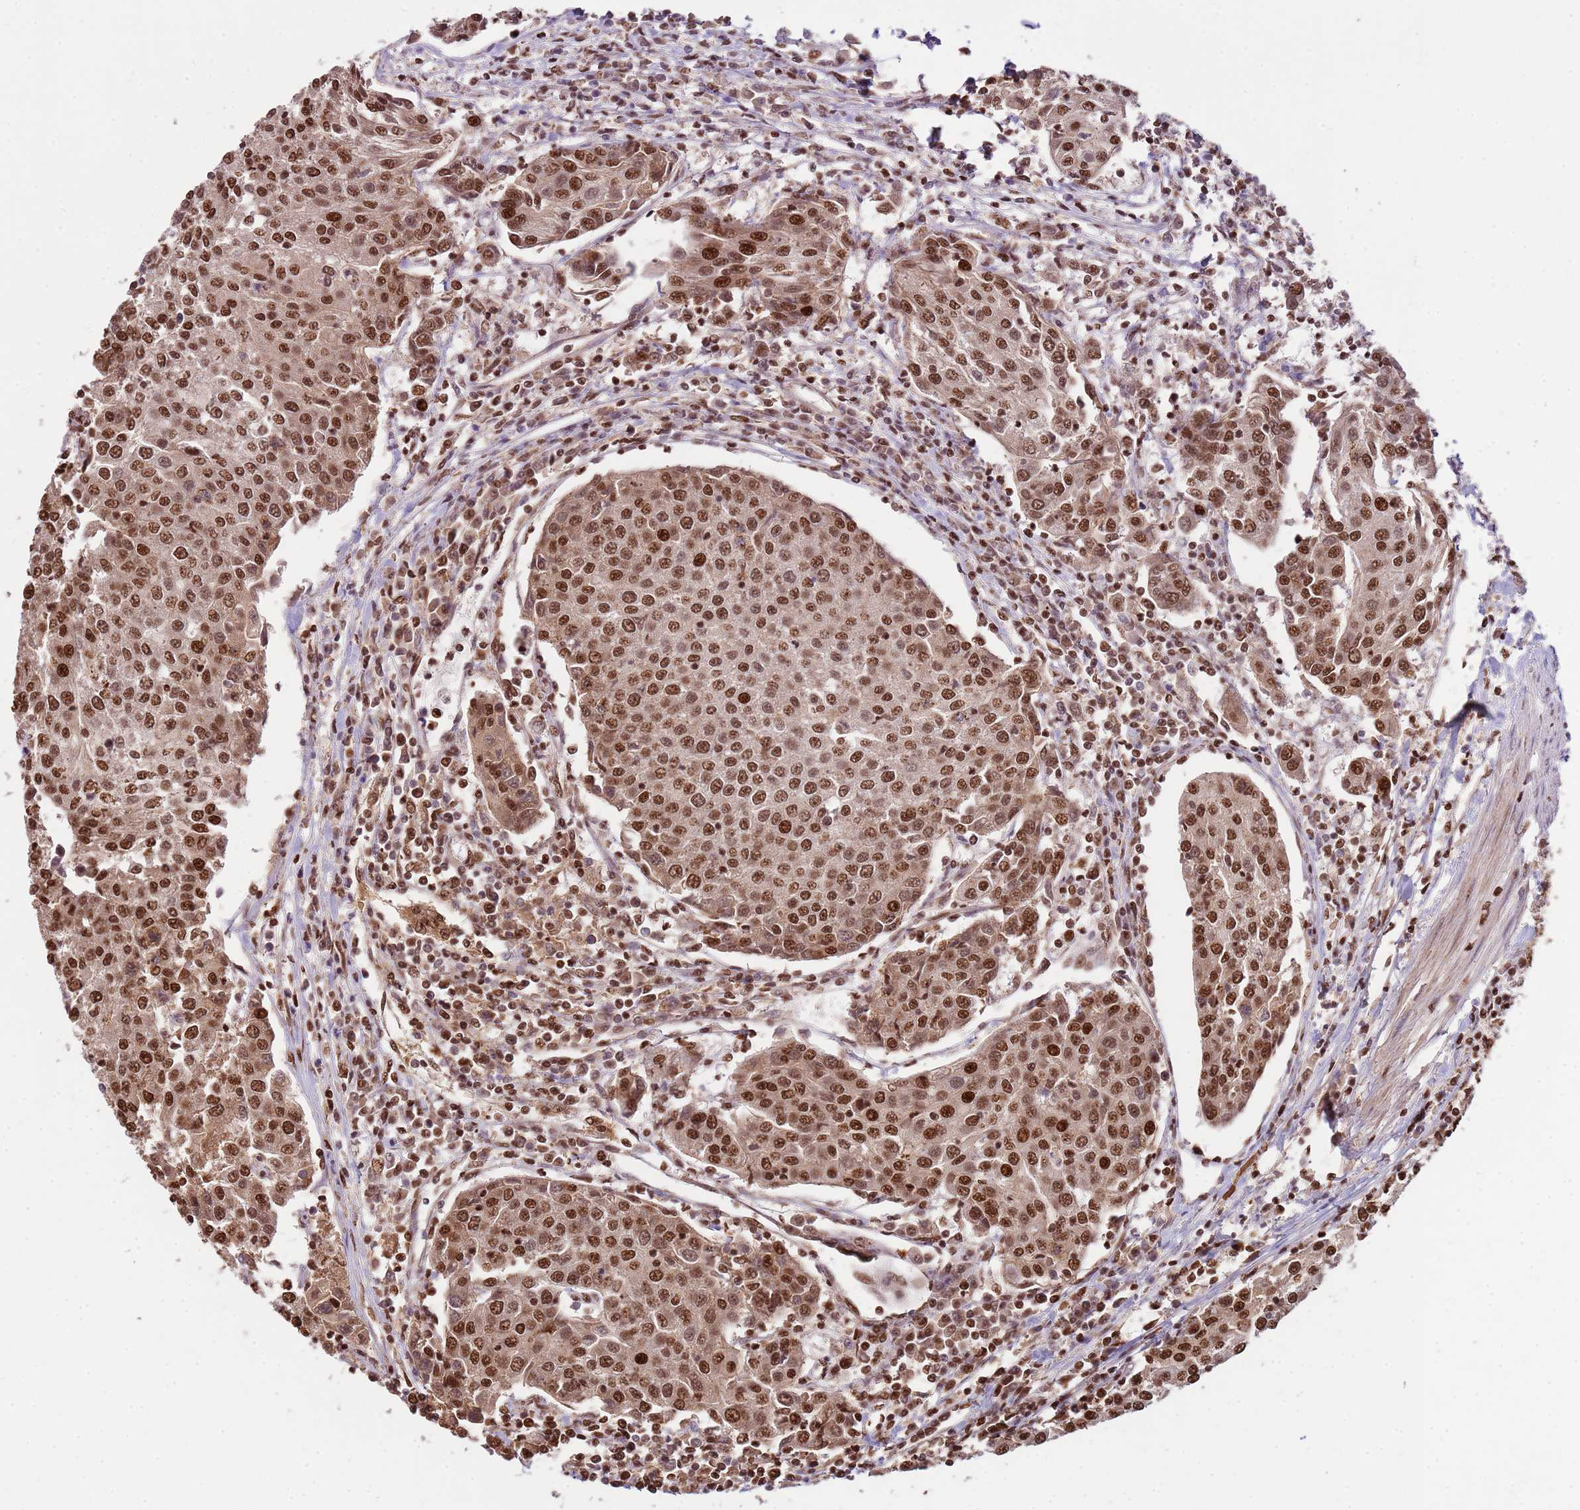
{"staining": {"intensity": "moderate", "quantity": ">75%", "location": "nuclear"}, "tissue": "urothelial cancer", "cell_type": "Tumor cells", "image_type": "cancer", "snomed": [{"axis": "morphology", "description": "Urothelial carcinoma, High grade"}, {"axis": "topography", "description": "Urinary bladder"}], "caption": "Moderate nuclear staining for a protein is identified in about >75% of tumor cells of high-grade urothelial carcinoma using IHC.", "gene": "ZBTB12", "patient": {"sex": "female", "age": 85}}